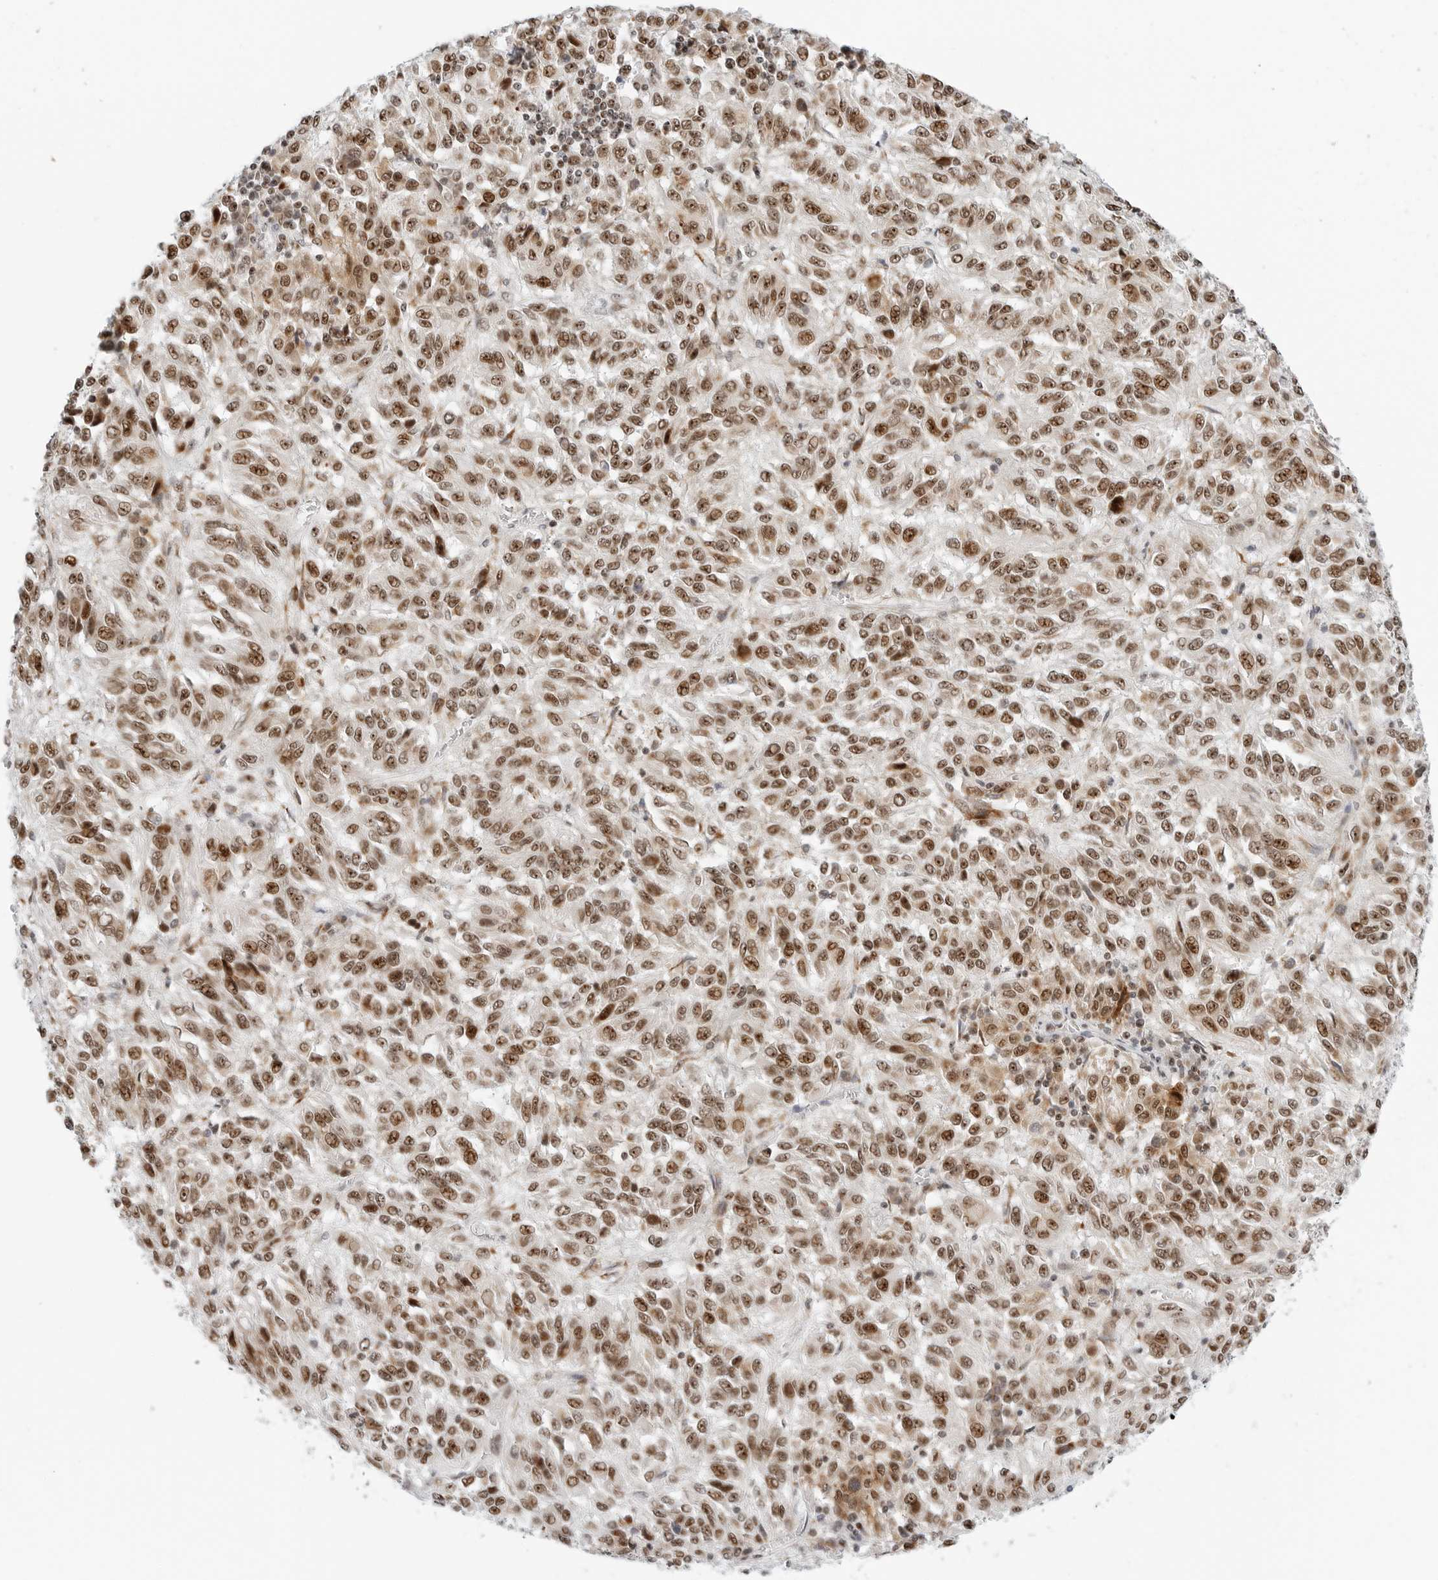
{"staining": {"intensity": "moderate", "quantity": ">75%", "location": "nuclear"}, "tissue": "melanoma", "cell_type": "Tumor cells", "image_type": "cancer", "snomed": [{"axis": "morphology", "description": "Malignant melanoma, Metastatic site"}, {"axis": "topography", "description": "Lung"}], "caption": "DAB (3,3'-diaminobenzidine) immunohistochemical staining of melanoma exhibits moderate nuclear protein staining in about >75% of tumor cells.", "gene": "RIMKLA", "patient": {"sex": "male", "age": 64}}